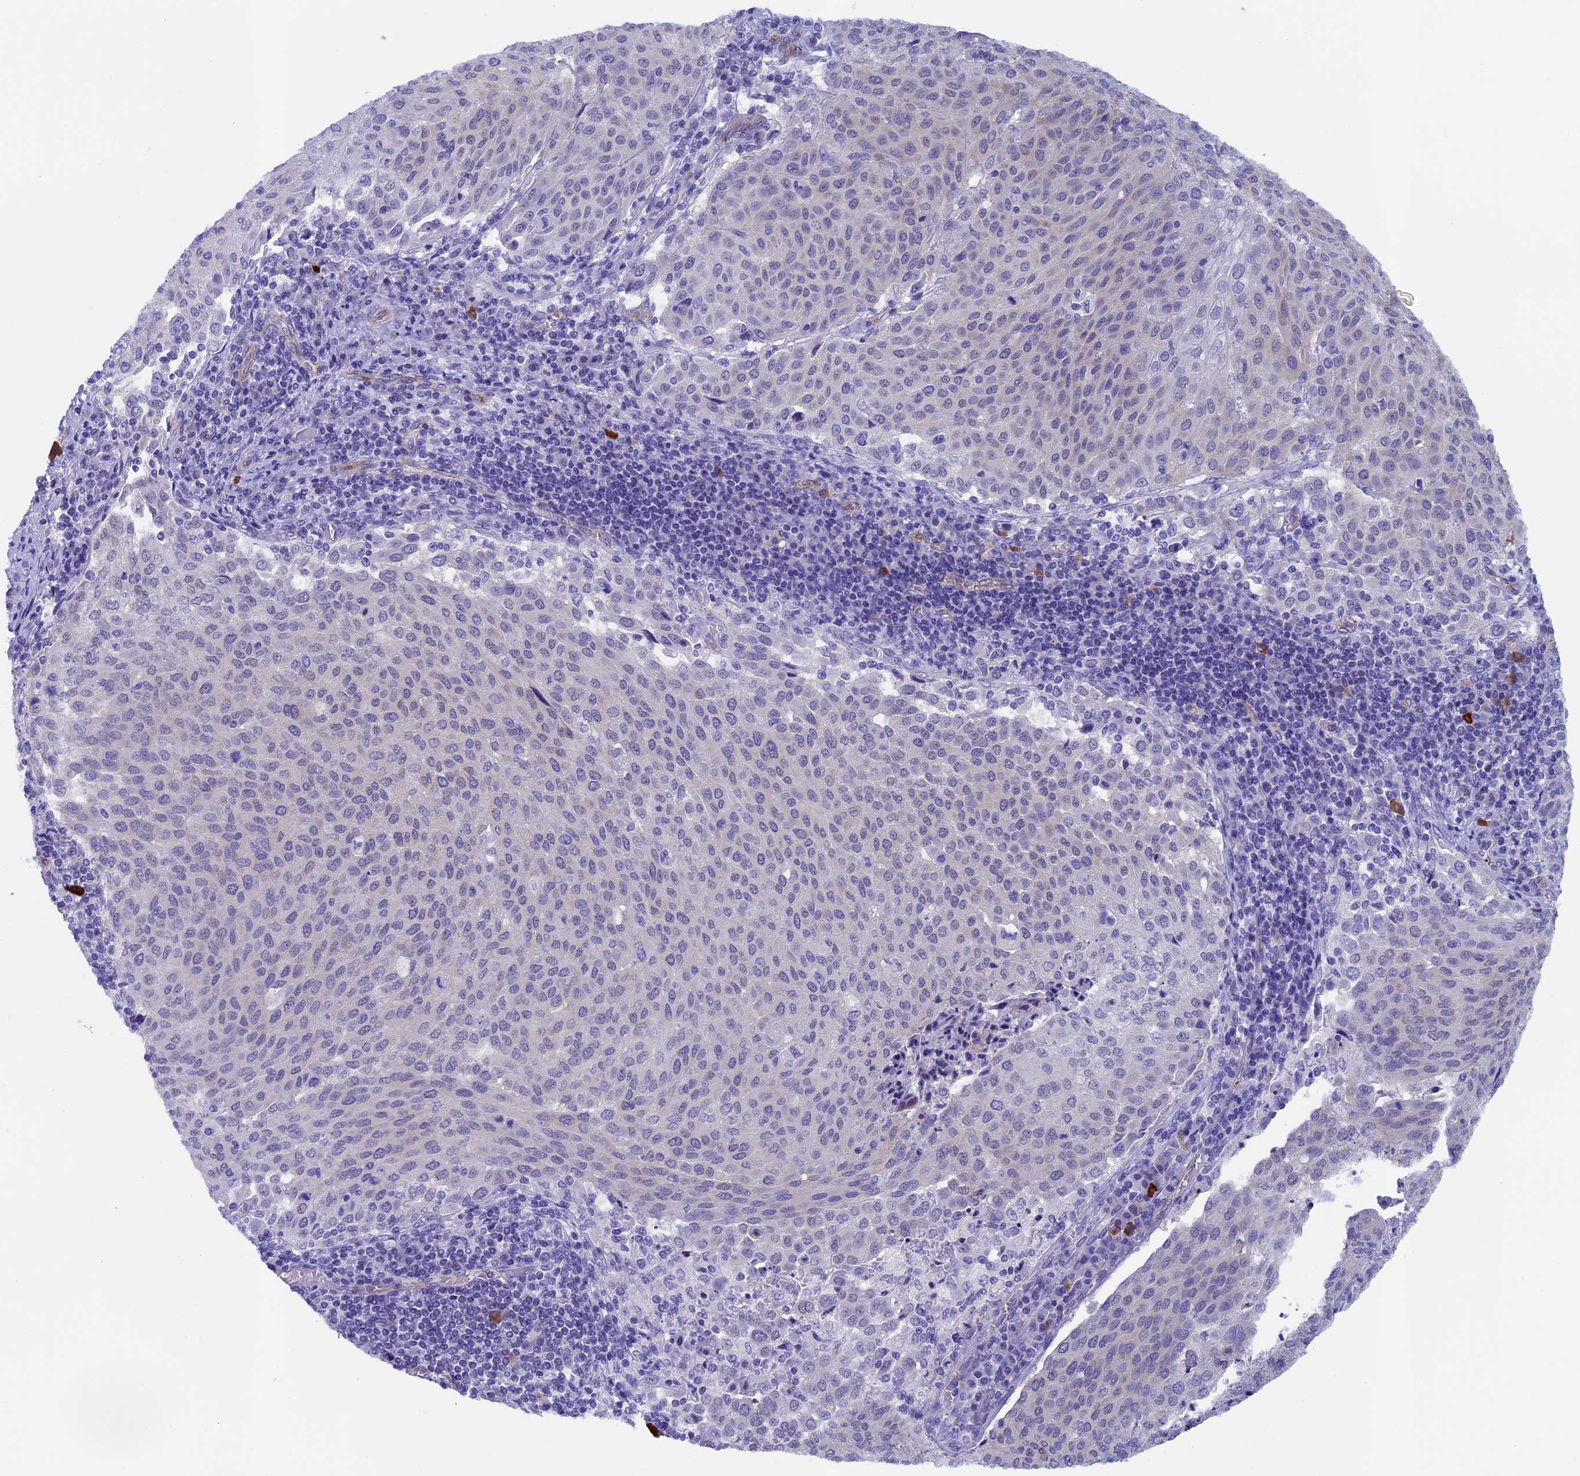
{"staining": {"intensity": "negative", "quantity": "none", "location": "none"}, "tissue": "cervical cancer", "cell_type": "Tumor cells", "image_type": "cancer", "snomed": [{"axis": "morphology", "description": "Squamous cell carcinoma, NOS"}, {"axis": "topography", "description": "Cervix"}], "caption": "IHC photomicrograph of cervical squamous cell carcinoma stained for a protein (brown), which reveals no expression in tumor cells.", "gene": "INSYN1", "patient": {"sex": "female", "age": 46}}